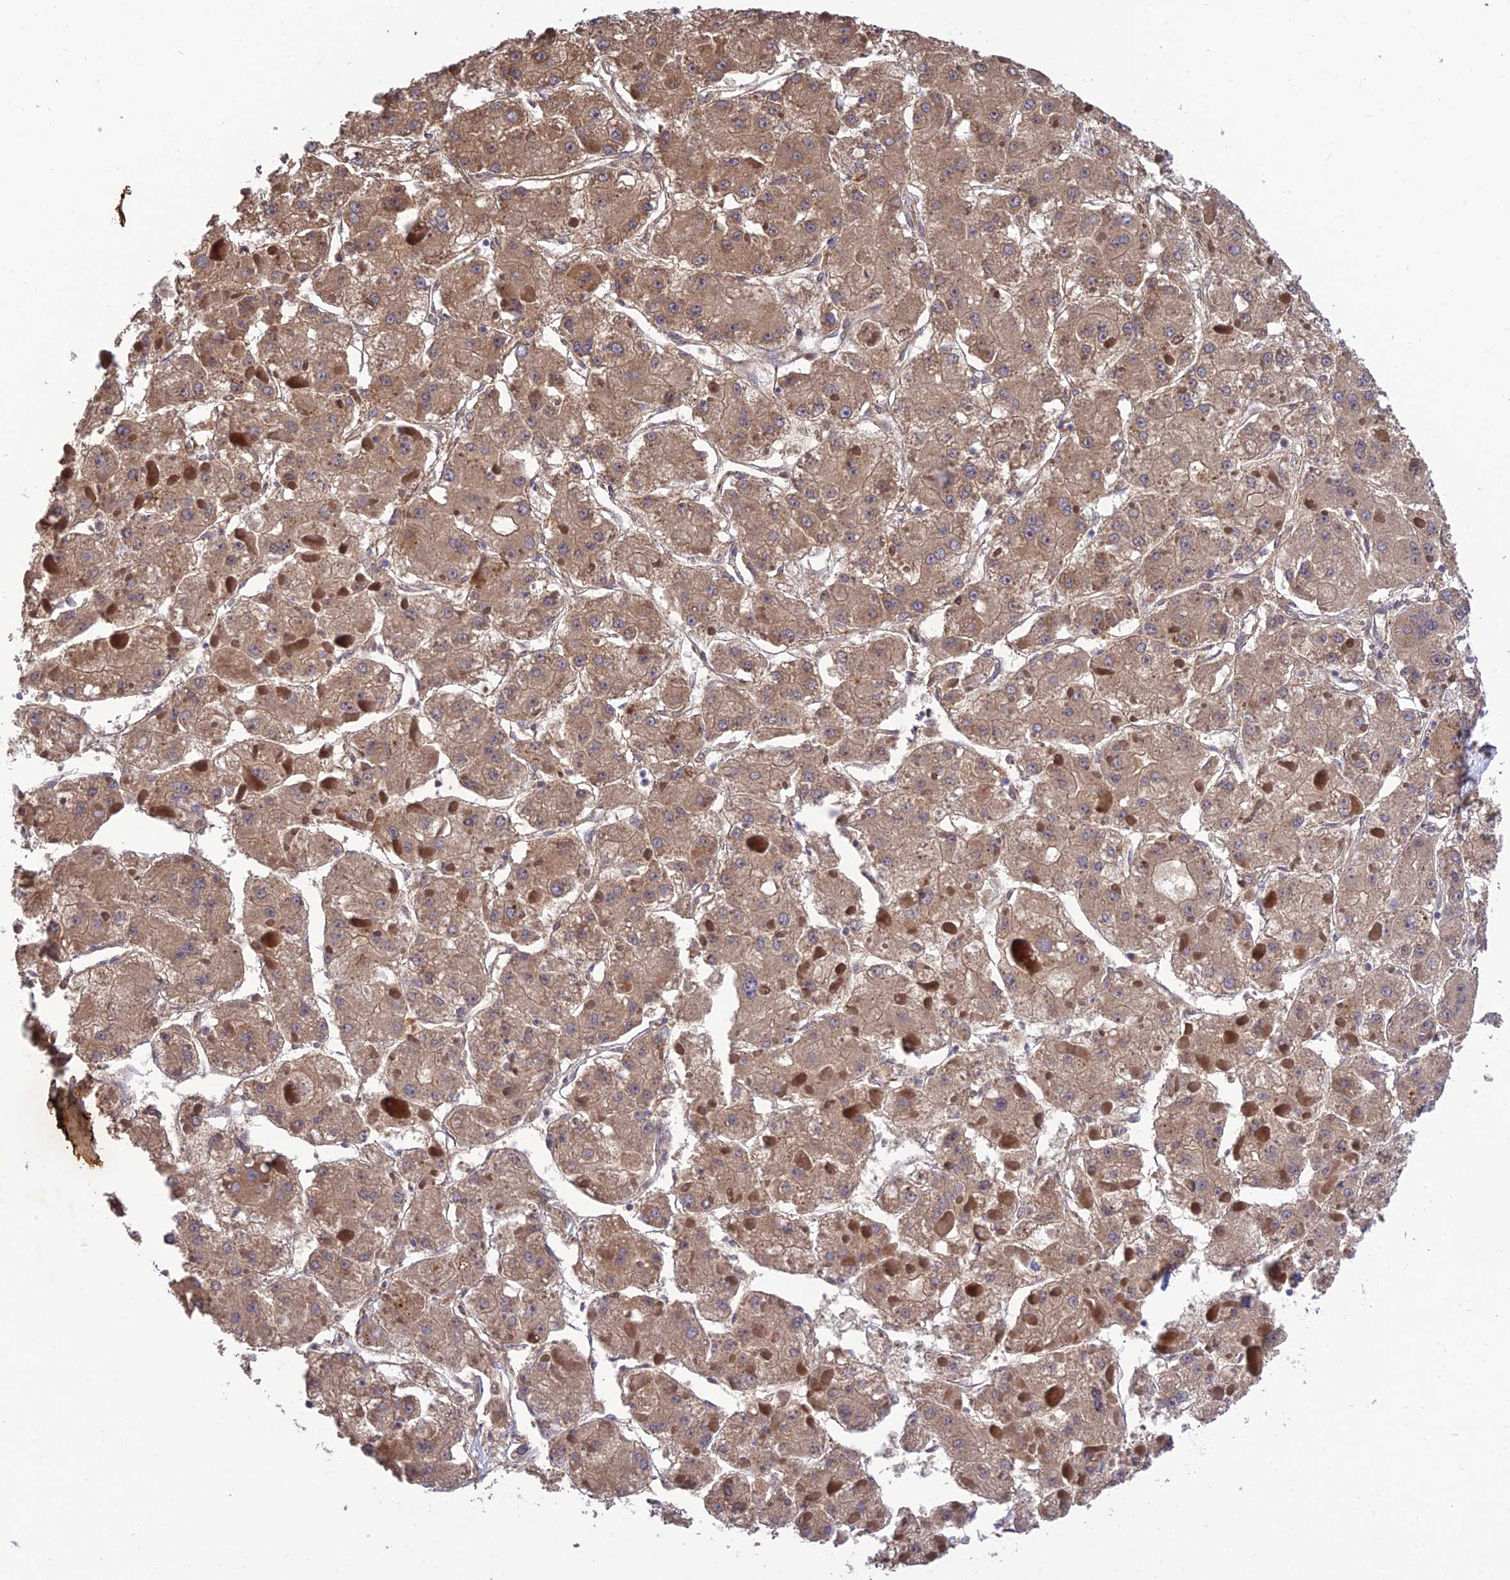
{"staining": {"intensity": "moderate", "quantity": ">75%", "location": "cytoplasmic/membranous"}, "tissue": "liver cancer", "cell_type": "Tumor cells", "image_type": "cancer", "snomed": [{"axis": "morphology", "description": "Carcinoma, Hepatocellular, NOS"}, {"axis": "topography", "description": "Liver"}], "caption": "Human liver cancer stained with a brown dye demonstrates moderate cytoplasmic/membranous positive staining in about >75% of tumor cells.", "gene": "PLEKHG2", "patient": {"sex": "female", "age": 73}}